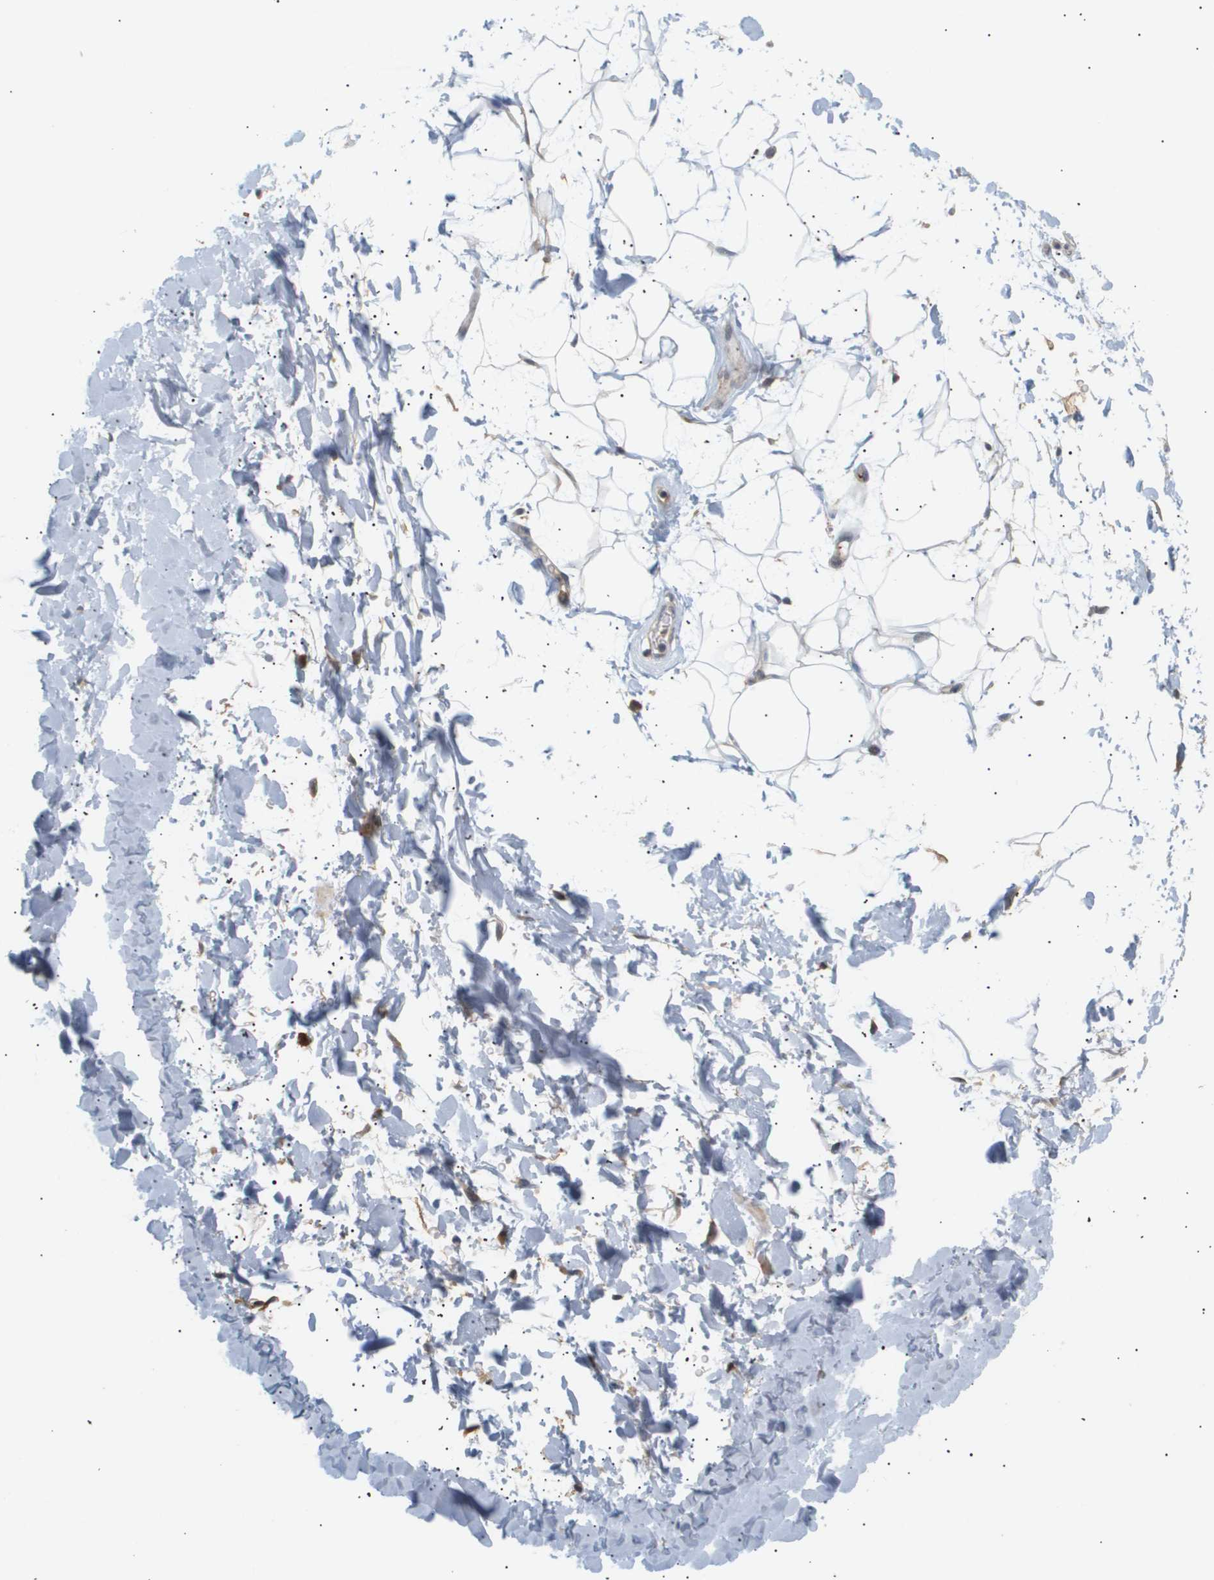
{"staining": {"intensity": "negative", "quantity": "none", "location": "none"}, "tissue": "adipose tissue", "cell_type": "Adipocytes", "image_type": "normal", "snomed": [{"axis": "morphology", "description": "Normal tissue, NOS"}, {"axis": "topography", "description": "Soft tissue"}], "caption": "High power microscopy histopathology image of an immunohistochemistry micrograph of unremarkable adipose tissue, revealing no significant staining in adipocytes.", "gene": "CORO2B", "patient": {"sex": "male", "age": 72}}